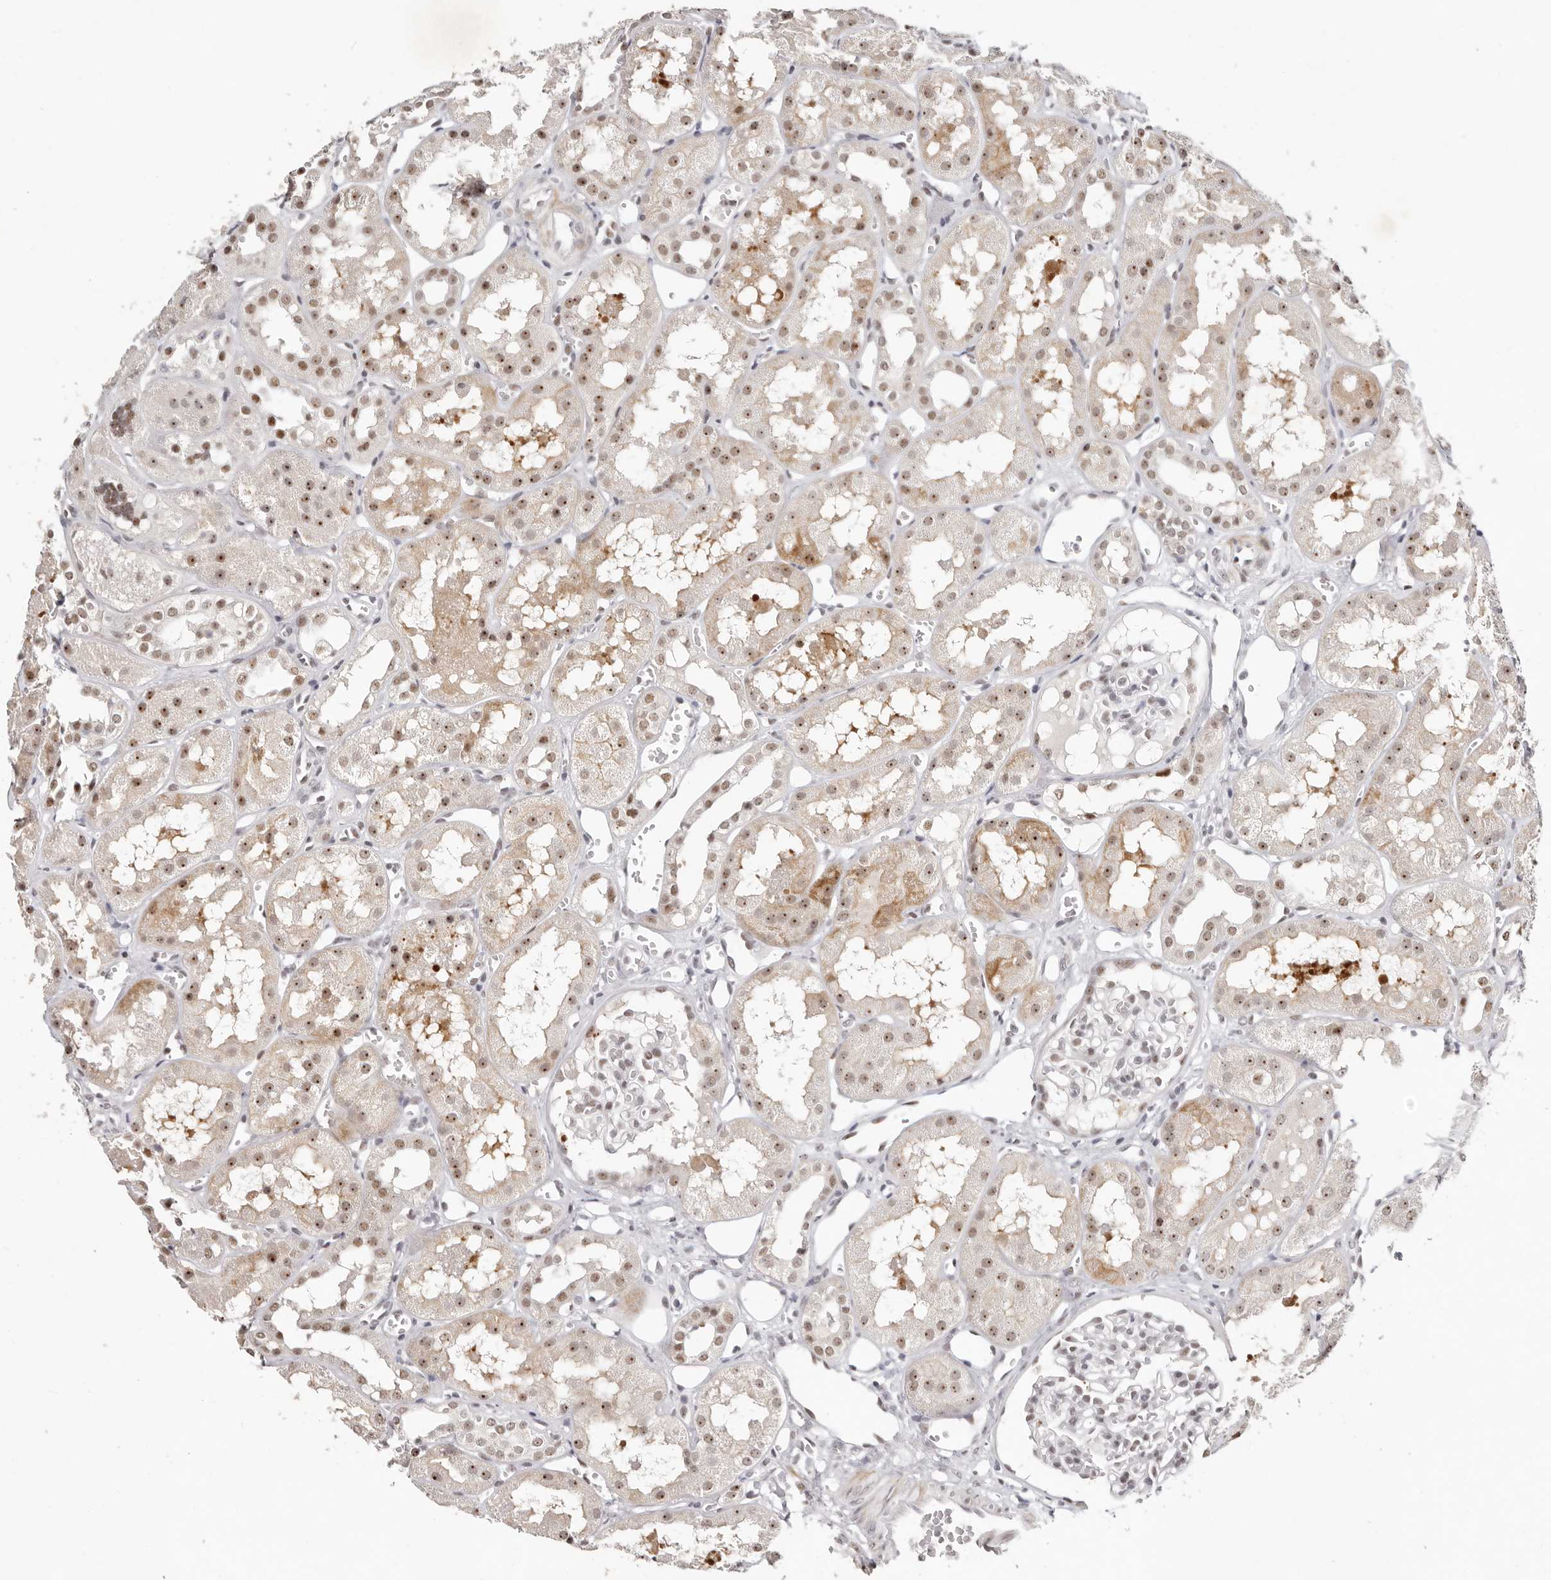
{"staining": {"intensity": "weak", "quantity": "<25%", "location": "nuclear"}, "tissue": "kidney", "cell_type": "Cells in glomeruli", "image_type": "normal", "snomed": [{"axis": "morphology", "description": "Normal tissue, NOS"}, {"axis": "topography", "description": "Kidney"}], "caption": "Immunohistochemistry (IHC) photomicrograph of benign kidney: human kidney stained with DAB reveals no significant protein expression in cells in glomeruli. (Brightfield microscopy of DAB (3,3'-diaminobenzidine) immunohistochemistry (IHC) at high magnification).", "gene": "LARP7", "patient": {"sex": "male", "age": 16}}